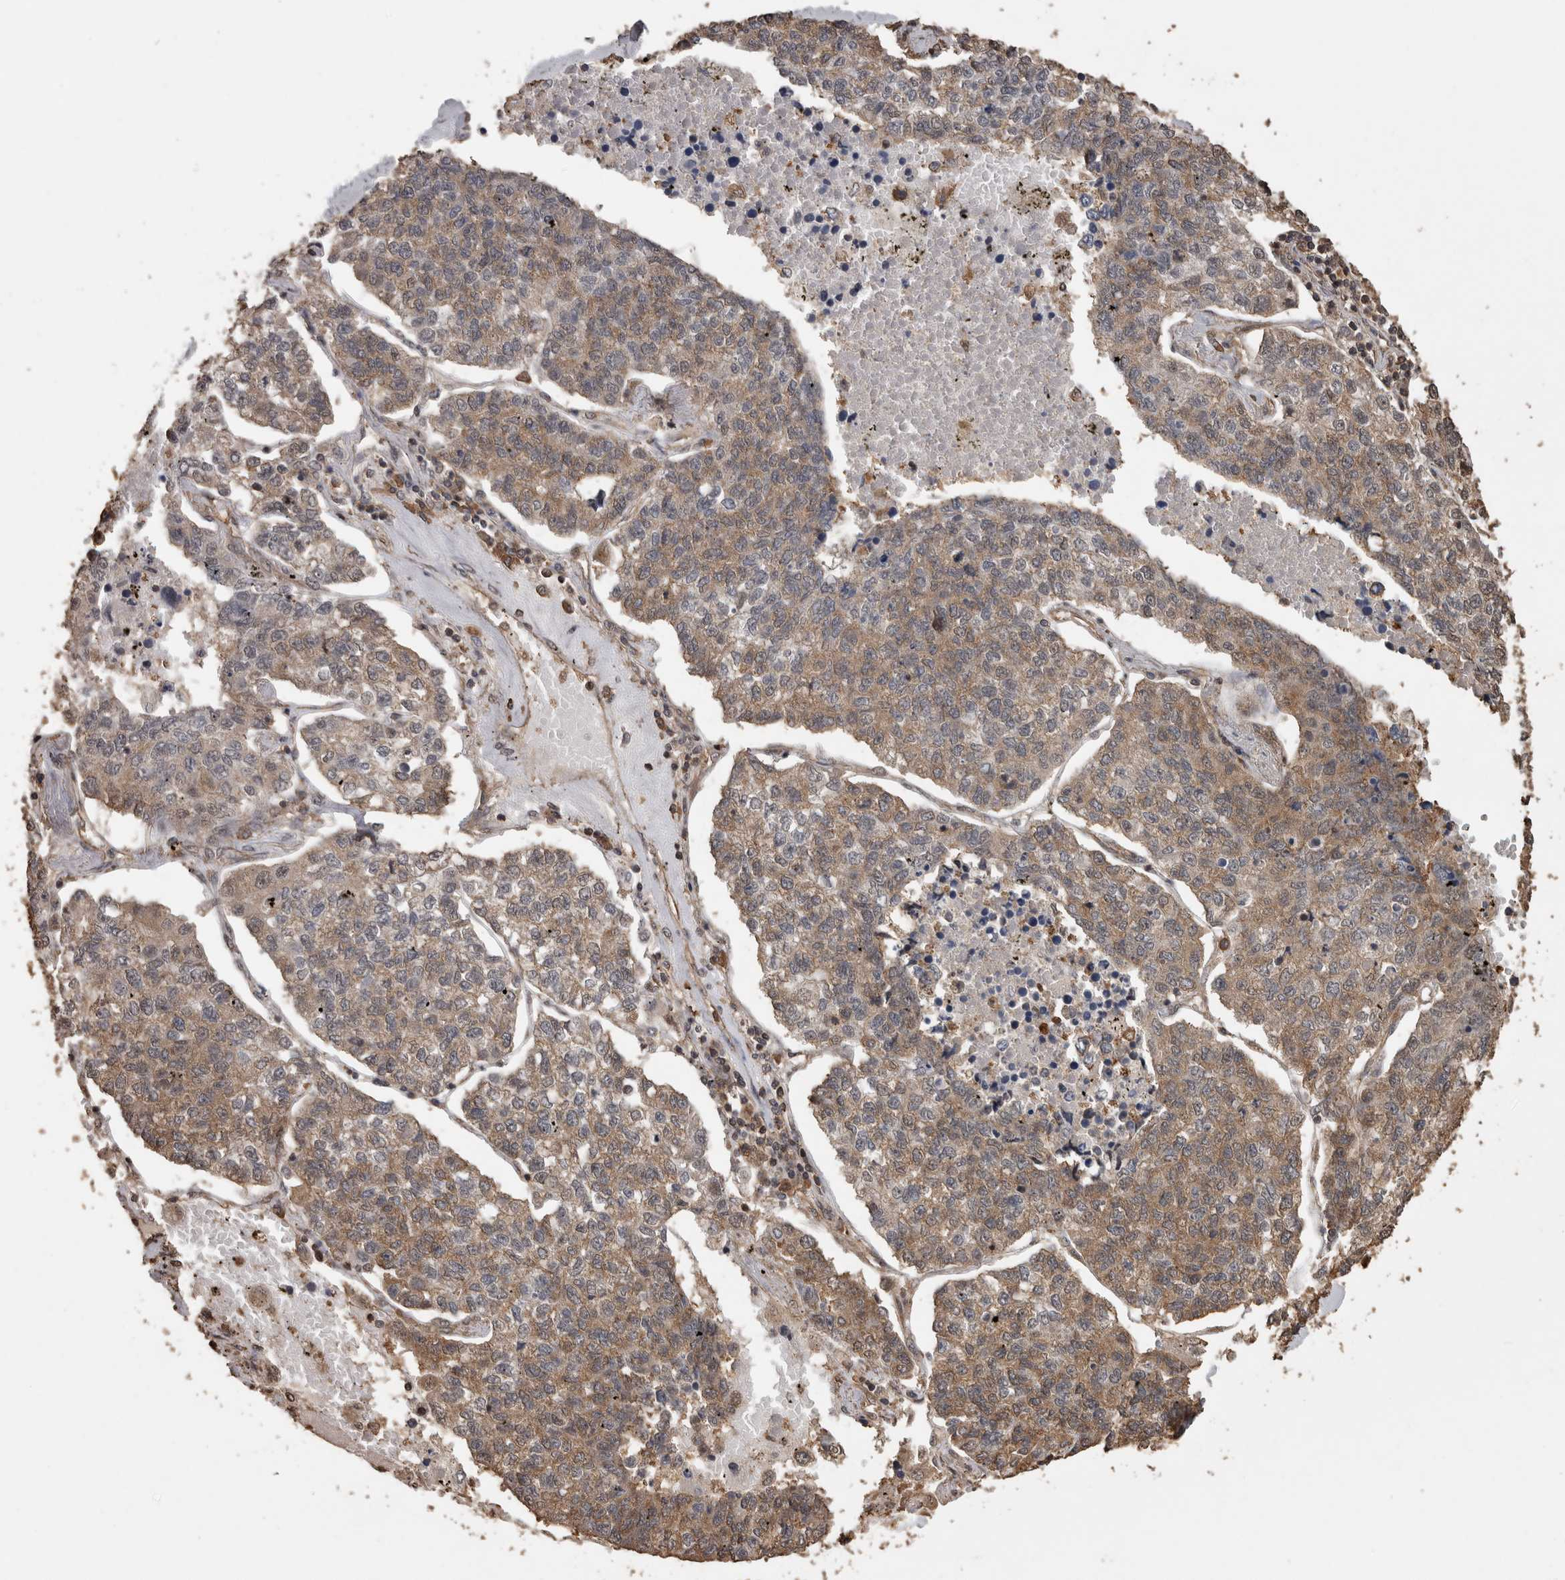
{"staining": {"intensity": "moderate", "quantity": ">75%", "location": "cytoplasmic/membranous"}, "tissue": "lung cancer", "cell_type": "Tumor cells", "image_type": "cancer", "snomed": [{"axis": "morphology", "description": "Adenocarcinoma, NOS"}, {"axis": "topography", "description": "Lung"}], "caption": "An image of lung cancer (adenocarcinoma) stained for a protein reveals moderate cytoplasmic/membranous brown staining in tumor cells.", "gene": "PINK1", "patient": {"sex": "male", "age": 49}}